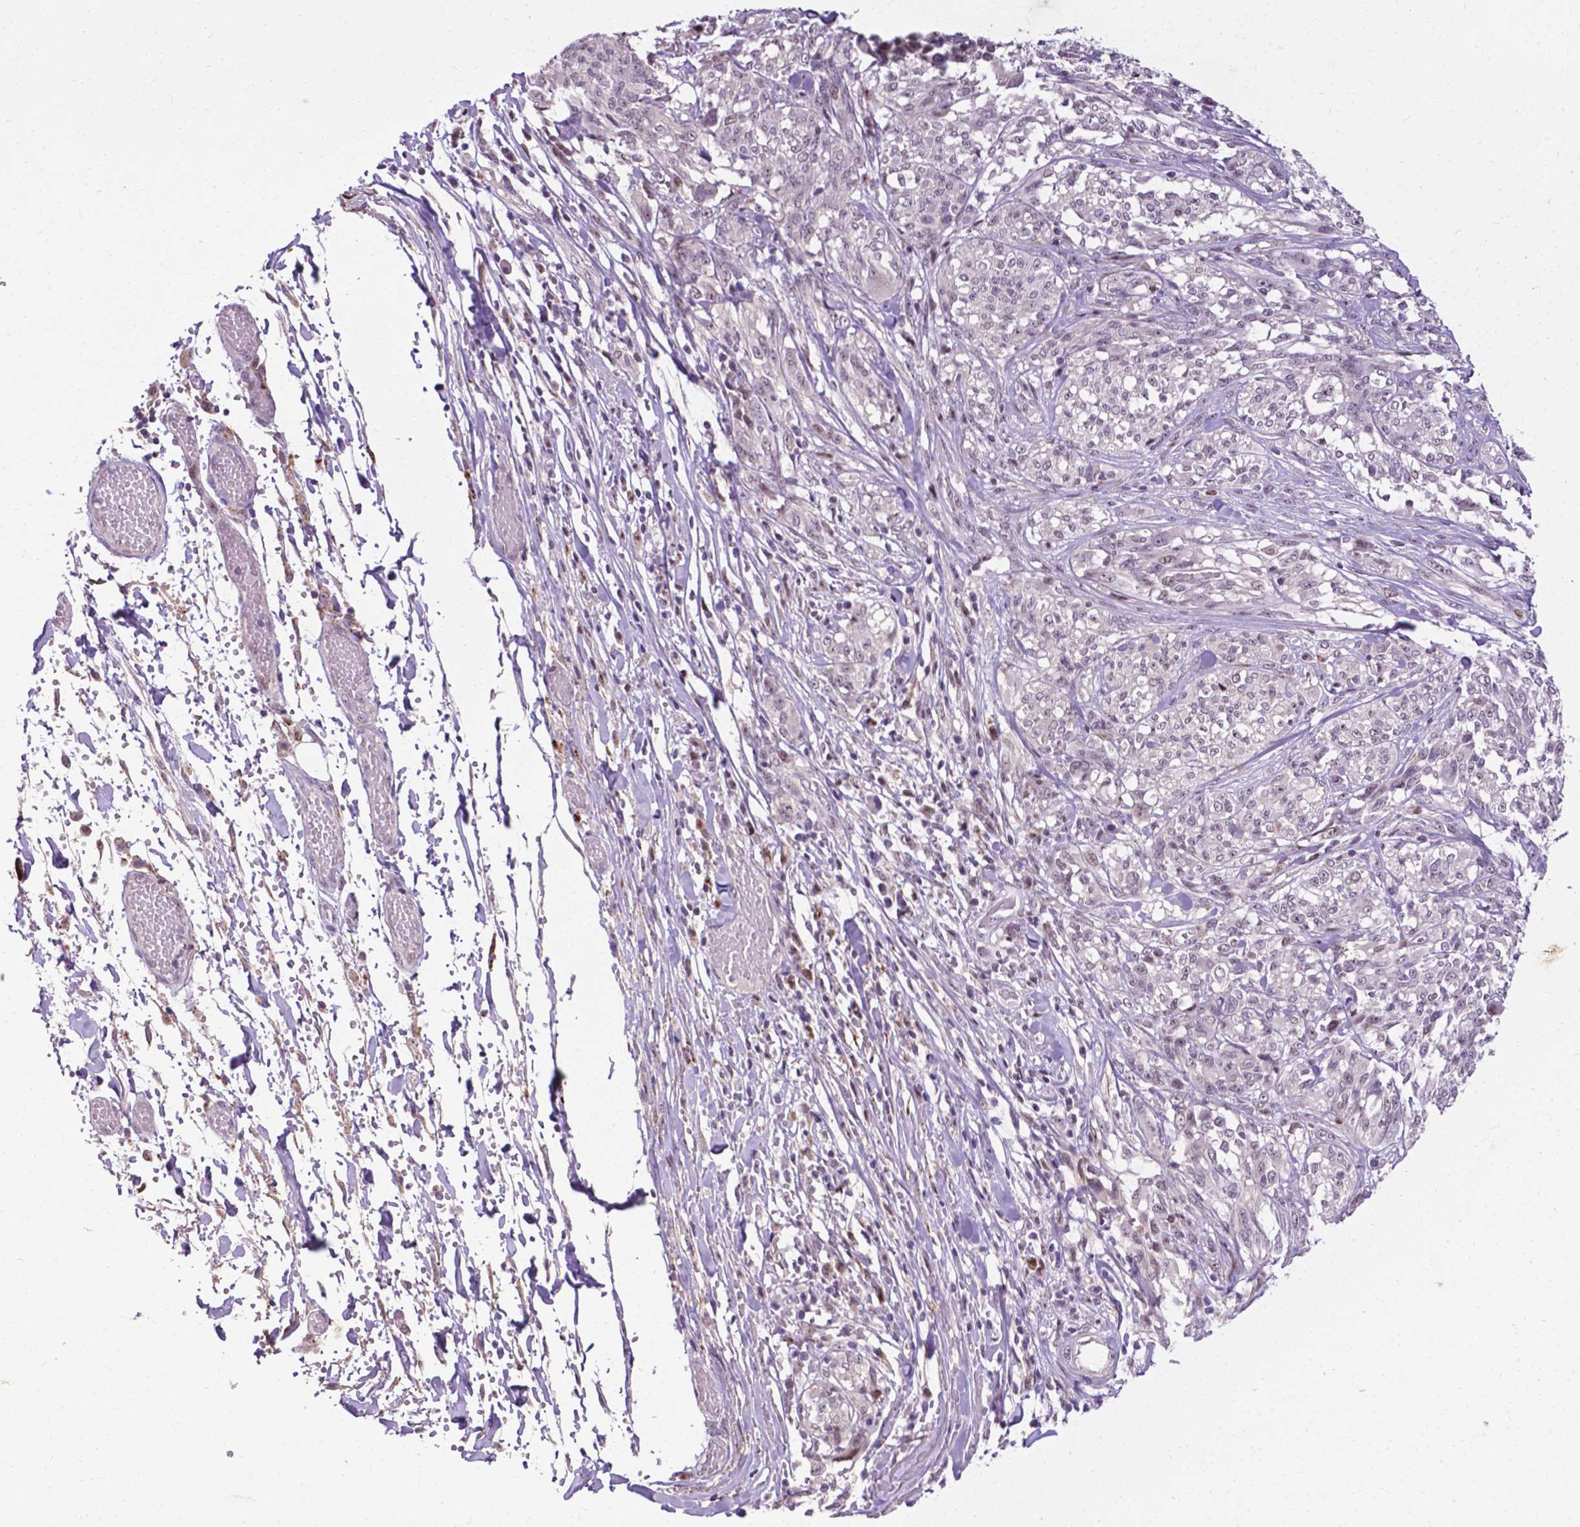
{"staining": {"intensity": "negative", "quantity": "none", "location": "none"}, "tissue": "melanoma", "cell_type": "Tumor cells", "image_type": "cancer", "snomed": [{"axis": "morphology", "description": "Malignant melanoma, NOS"}, {"axis": "topography", "description": "Skin"}], "caption": "Tumor cells are negative for protein expression in human malignant melanoma.", "gene": "SMAD3", "patient": {"sex": "female", "age": 91}}